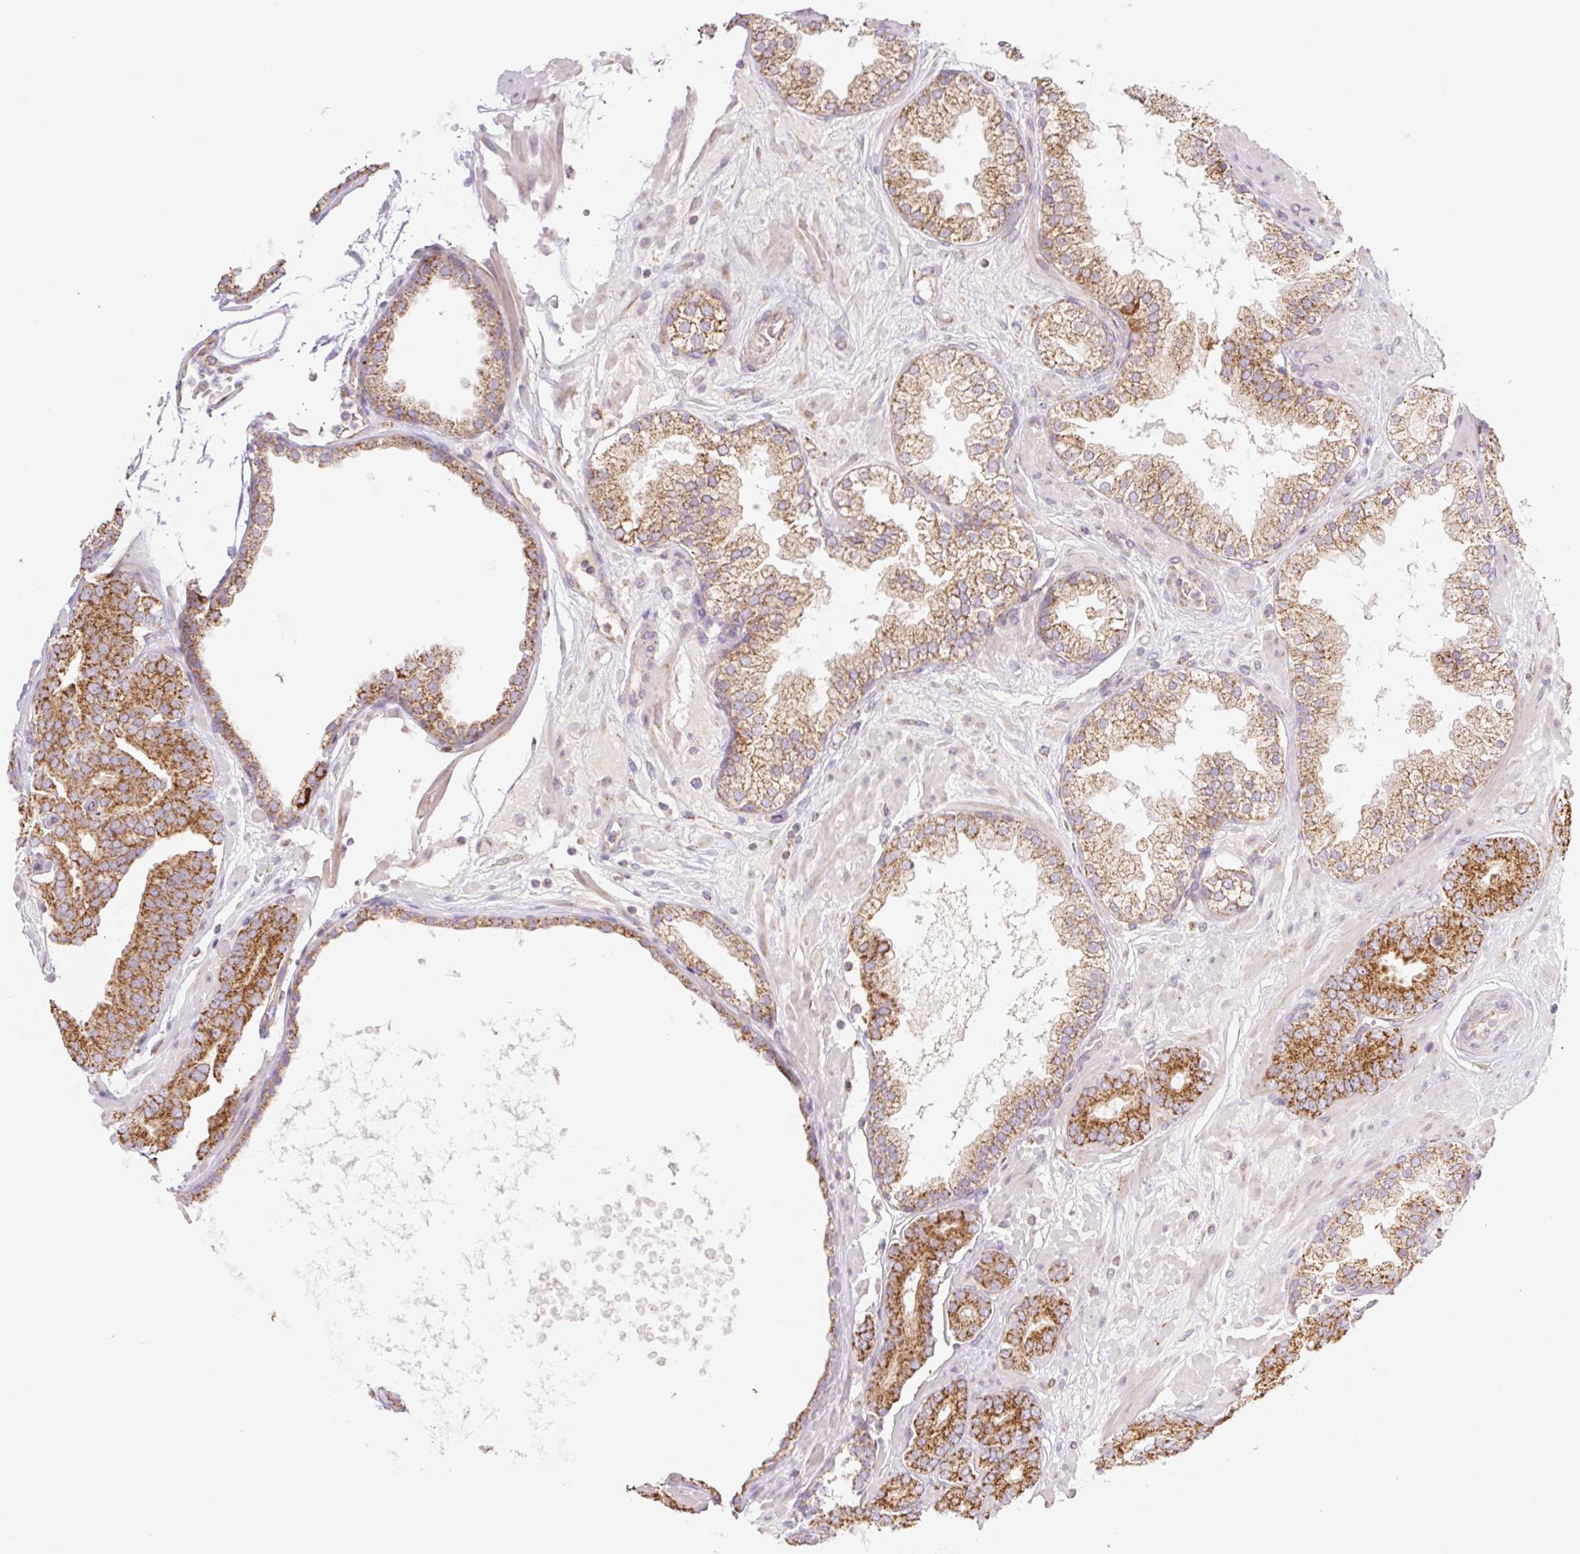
{"staining": {"intensity": "strong", "quantity": ">75%", "location": "cytoplasmic/membranous"}, "tissue": "prostate cancer", "cell_type": "Tumor cells", "image_type": "cancer", "snomed": [{"axis": "morphology", "description": "Adenocarcinoma, High grade"}, {"axis": "topography", "description": "Prostate"}], "caption": "Immunohistochemistry staining of prostate cancer (adenocarcinoma (high-grade)), which reveals high levels of strong cytoplasmic/membranous expression in about >75% of tumor cells indicating strong cytoplasmic/membranous protein expression. The staining was performed using DAB (brown) for protein detection and nuclei were counterstained in hematoxylin (blue).", "gene": "GOSR2", "patient": {"sex": "male", "age": 66}}